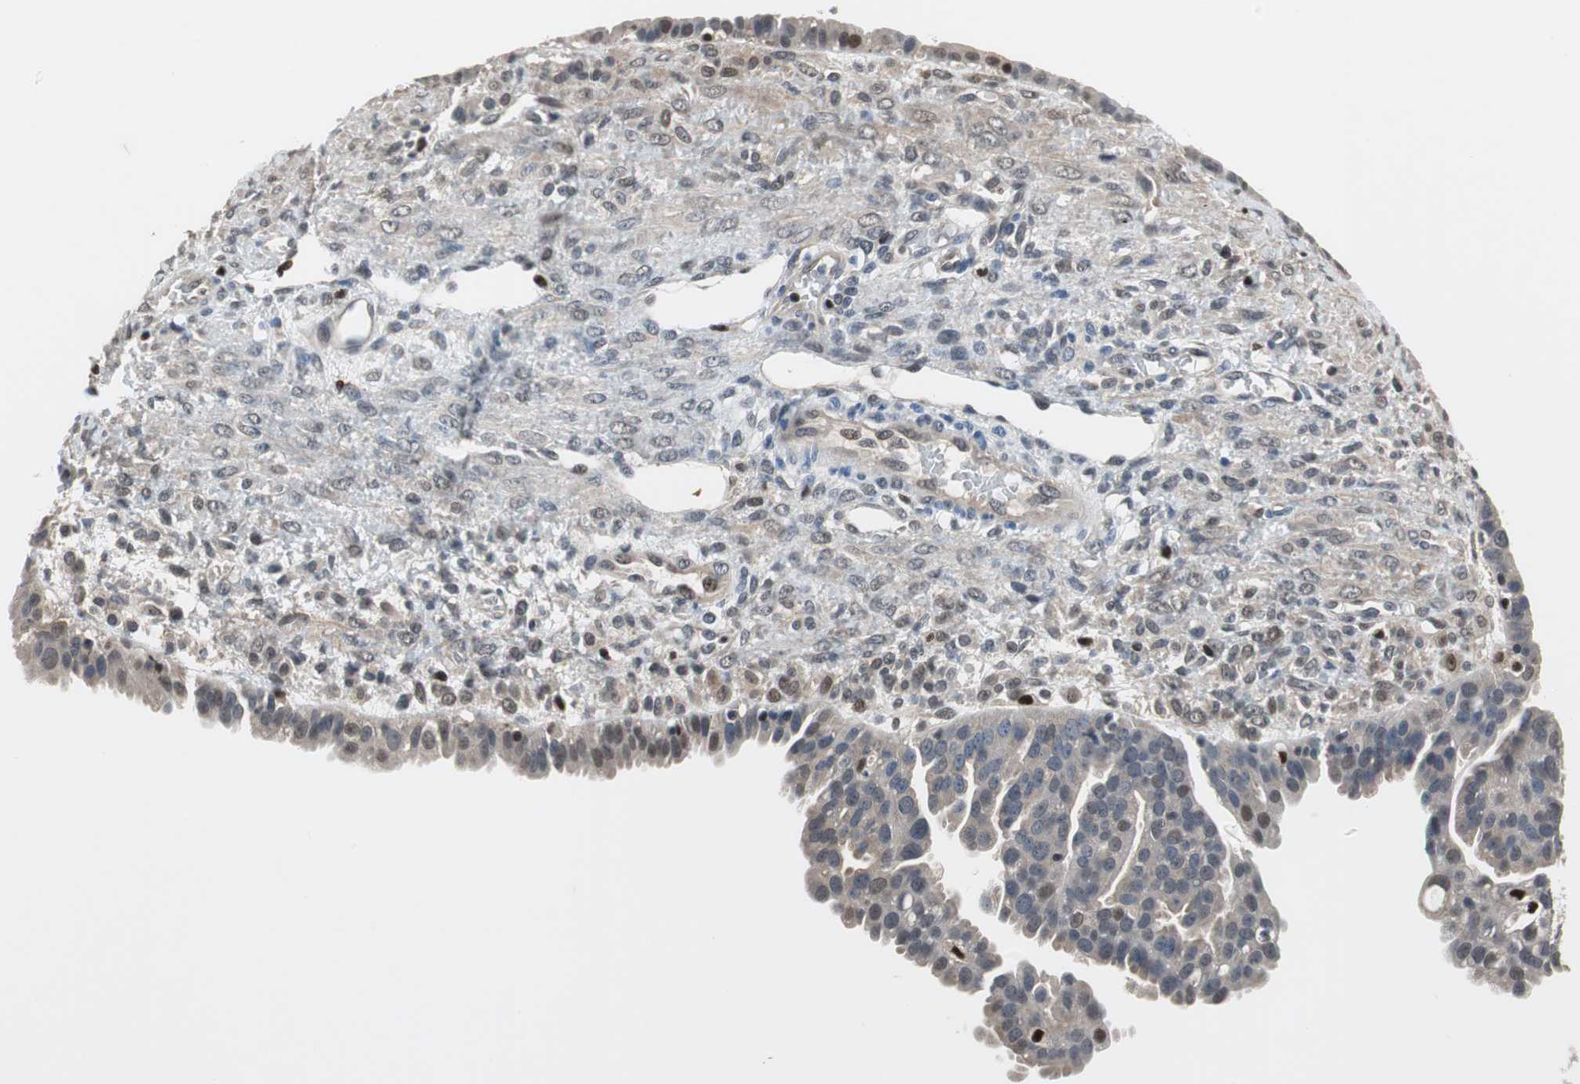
{"staining": {"intensity": "negative", "quantity": "none", "location": "none"}, "tissue": "ovarian cancer", "cell_type": "Tumor cells", "image_type": "cancer", "snomed": [{"axis": "morphology", "description": "Carcinoma, NOS"}, {"axis": "topography", "description": "Soft tissue"}, {"axis": "topography", "description": "Ovary"}], "caption": "A photomicrograph of human carcinoma (ovarian) is negative for staining in tumor cells.", "gene": "MAFB", "patient": {"sex": "female", "age": 54}}